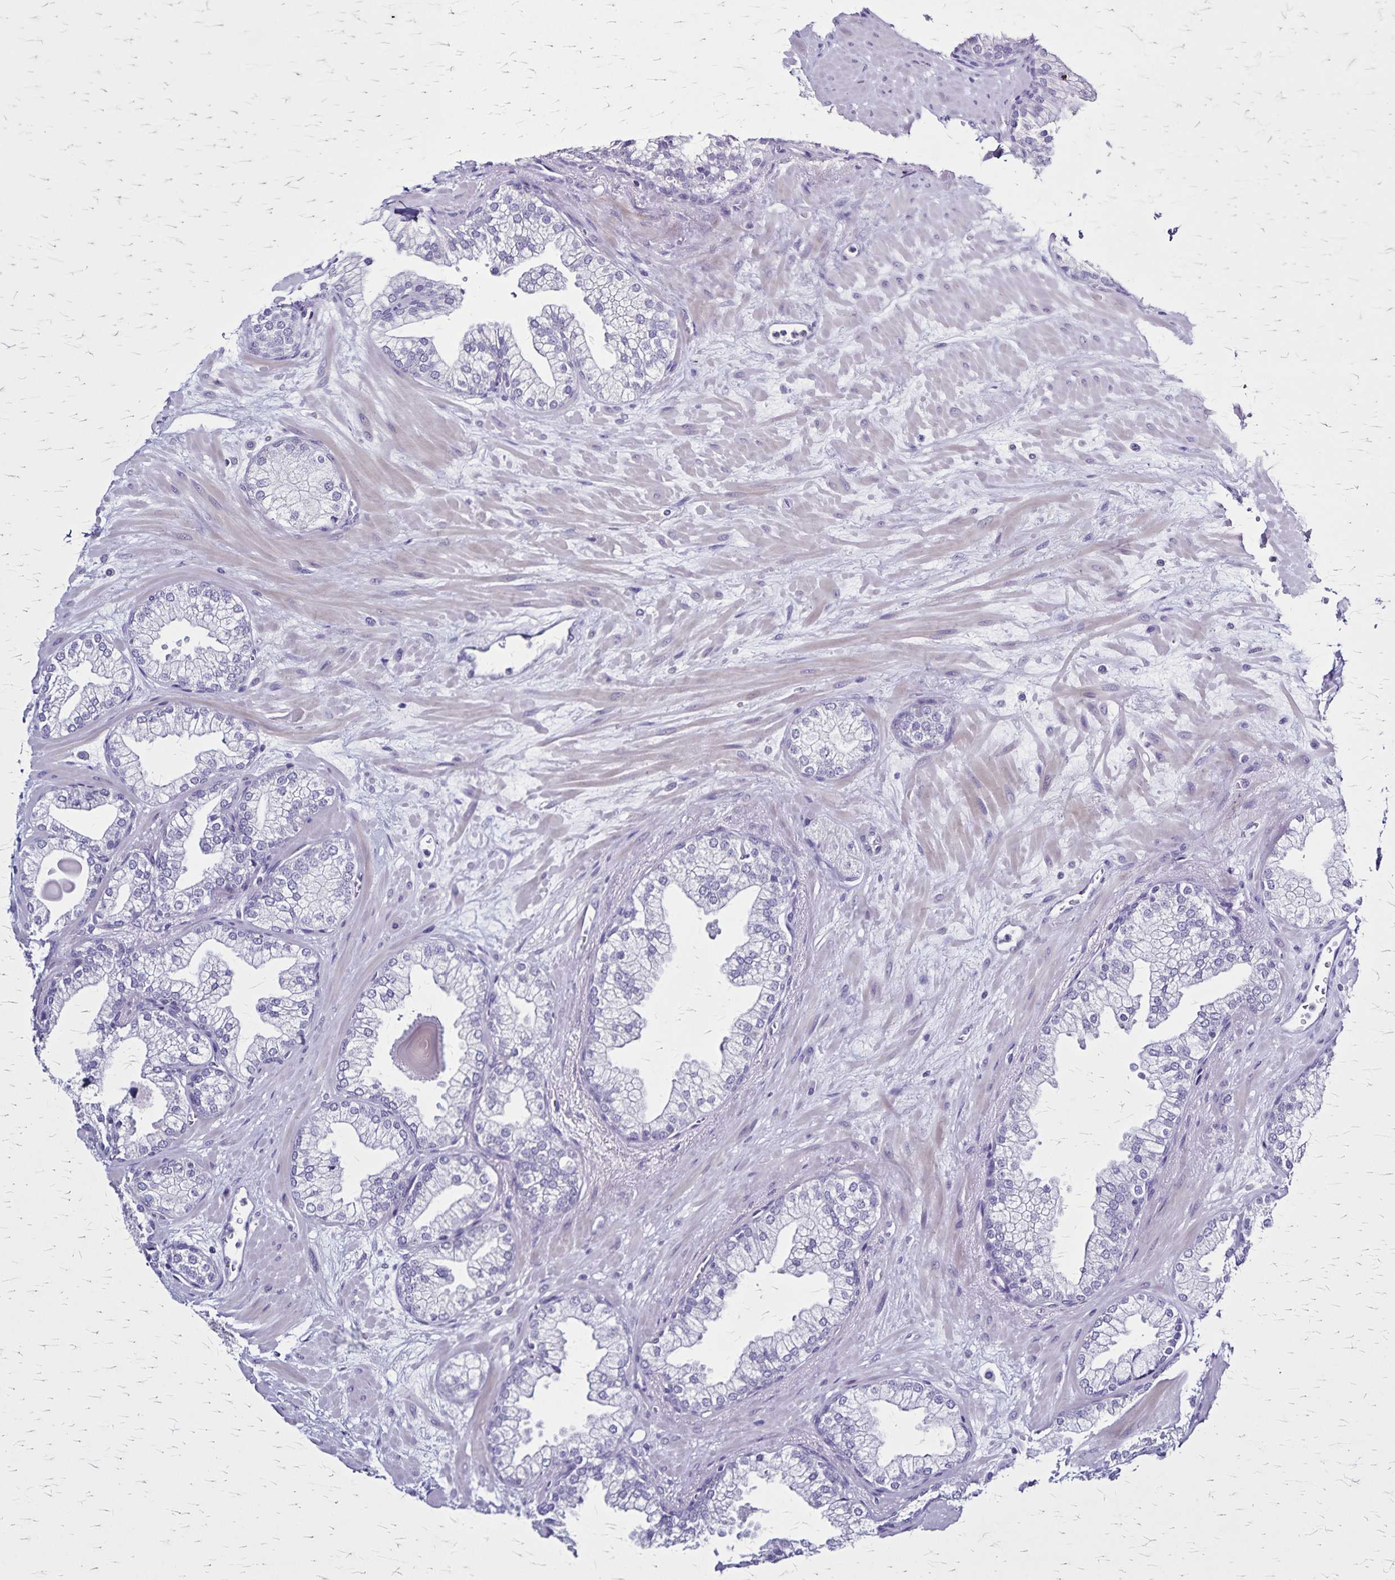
{"staining": {"intensity": "negative", "quantity": "none", "location": "none"}, "tissue": "prostate", "cell_type": "Glandular cells", "image_type": "normal", "snomed": [{"axis": "morphology", "description": "Normal tissue, NOS"}, {"axis": "topography", "description": "Prostate"}, {"axis": "topography", "description": "Peripheral nerve tissue"}], "caption": "Protein analysis of benign prostate demonstrates no significant expression in glandular cells.", "gene": "PLXNA4", "patient": {"sex": "male", "age": 61}}